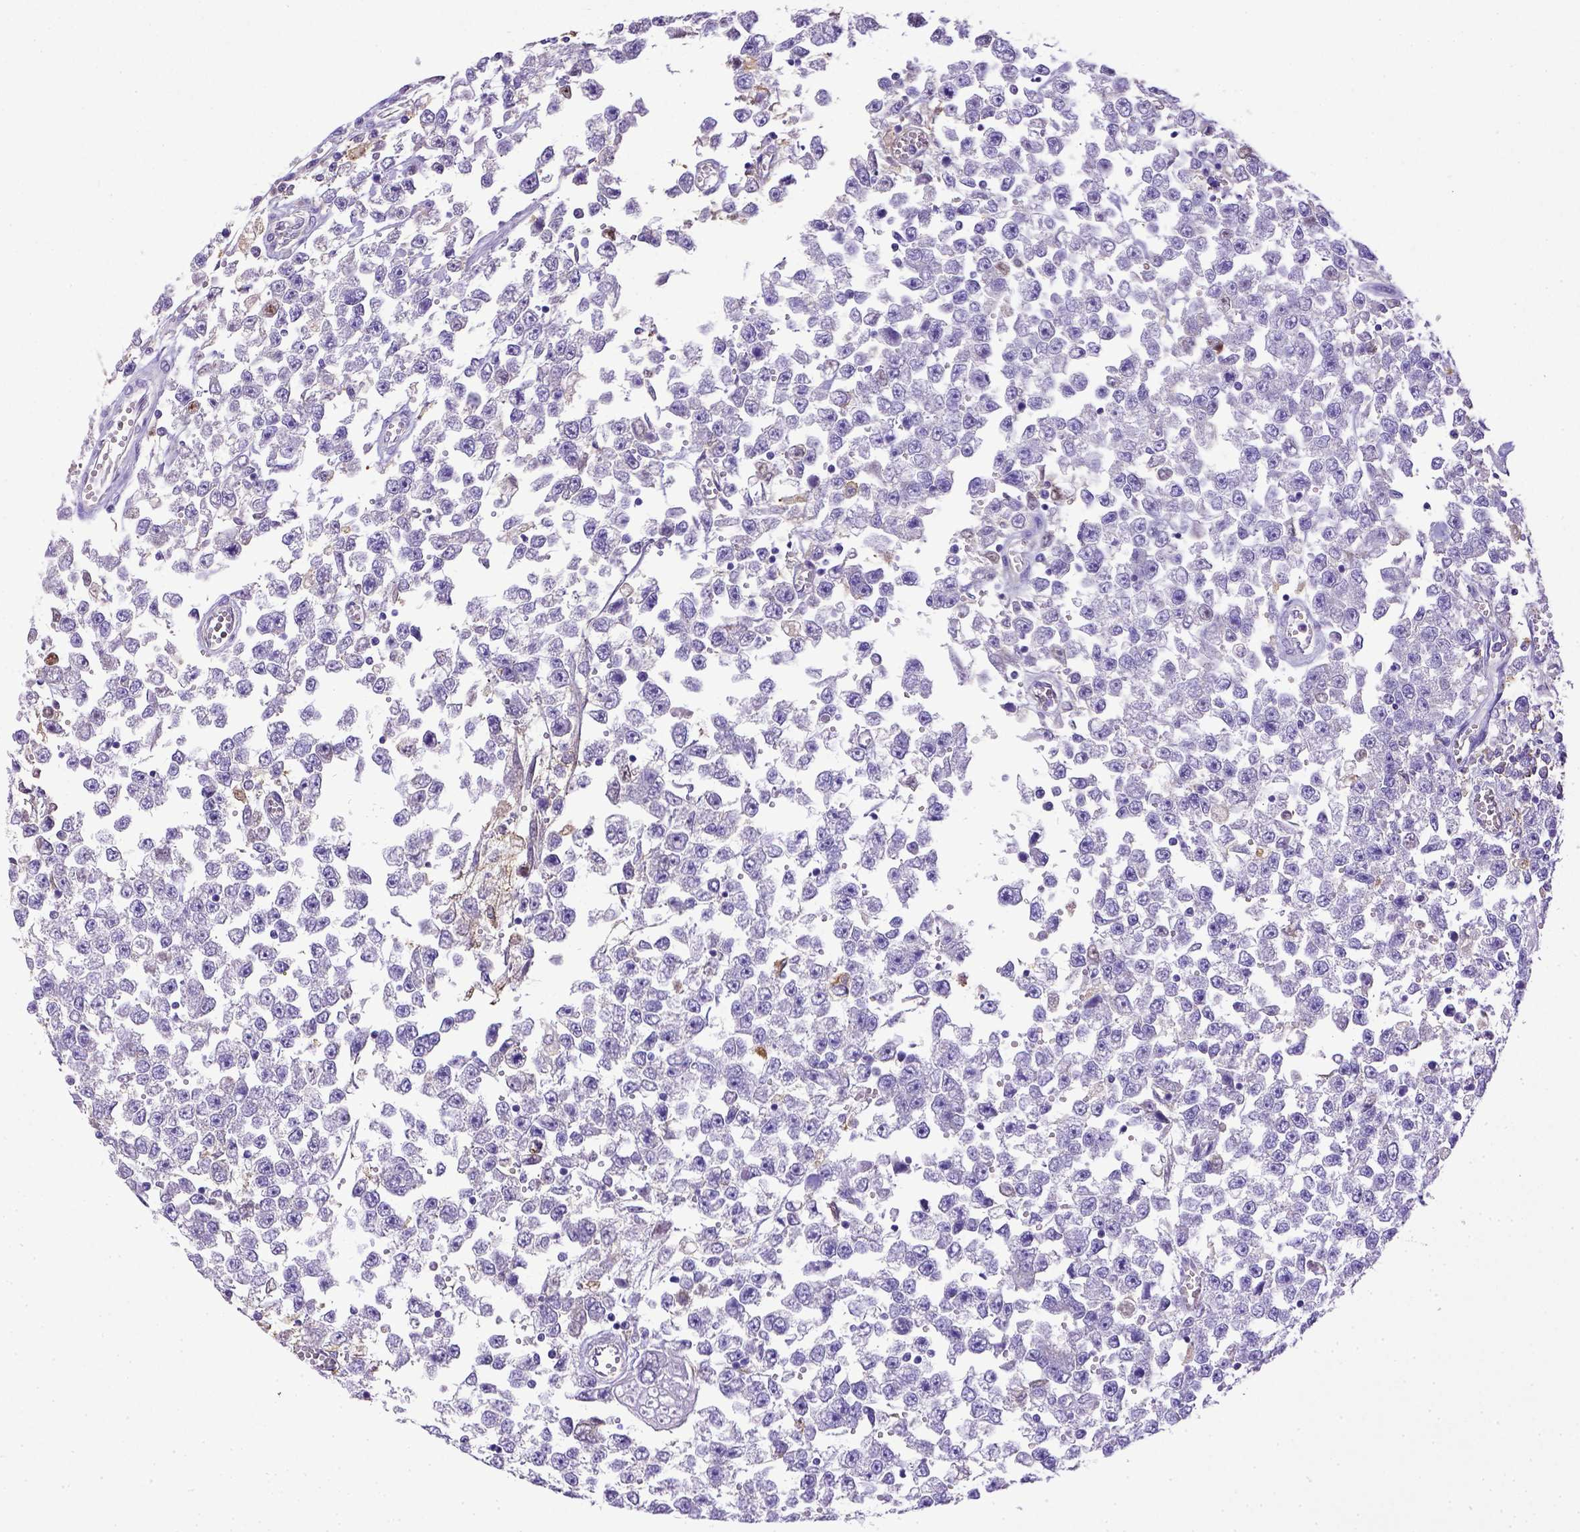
{"staining": {"intensity": "negative", "quantity": "none", "location": "none"}, "tissue": "testis cancer", "cell_type": "Tumor cells", "image_type": "cancer", "snomed": [{"axis": "morphology", "description": "Seminoma, NOS"}, {"axis": "topography", "description": "Testis"}], "caption": "There is no significant positivity in tumor cells of seminoma (testis).", "gene": "CD40", "patient": {"sex": "male", "age": 34}}